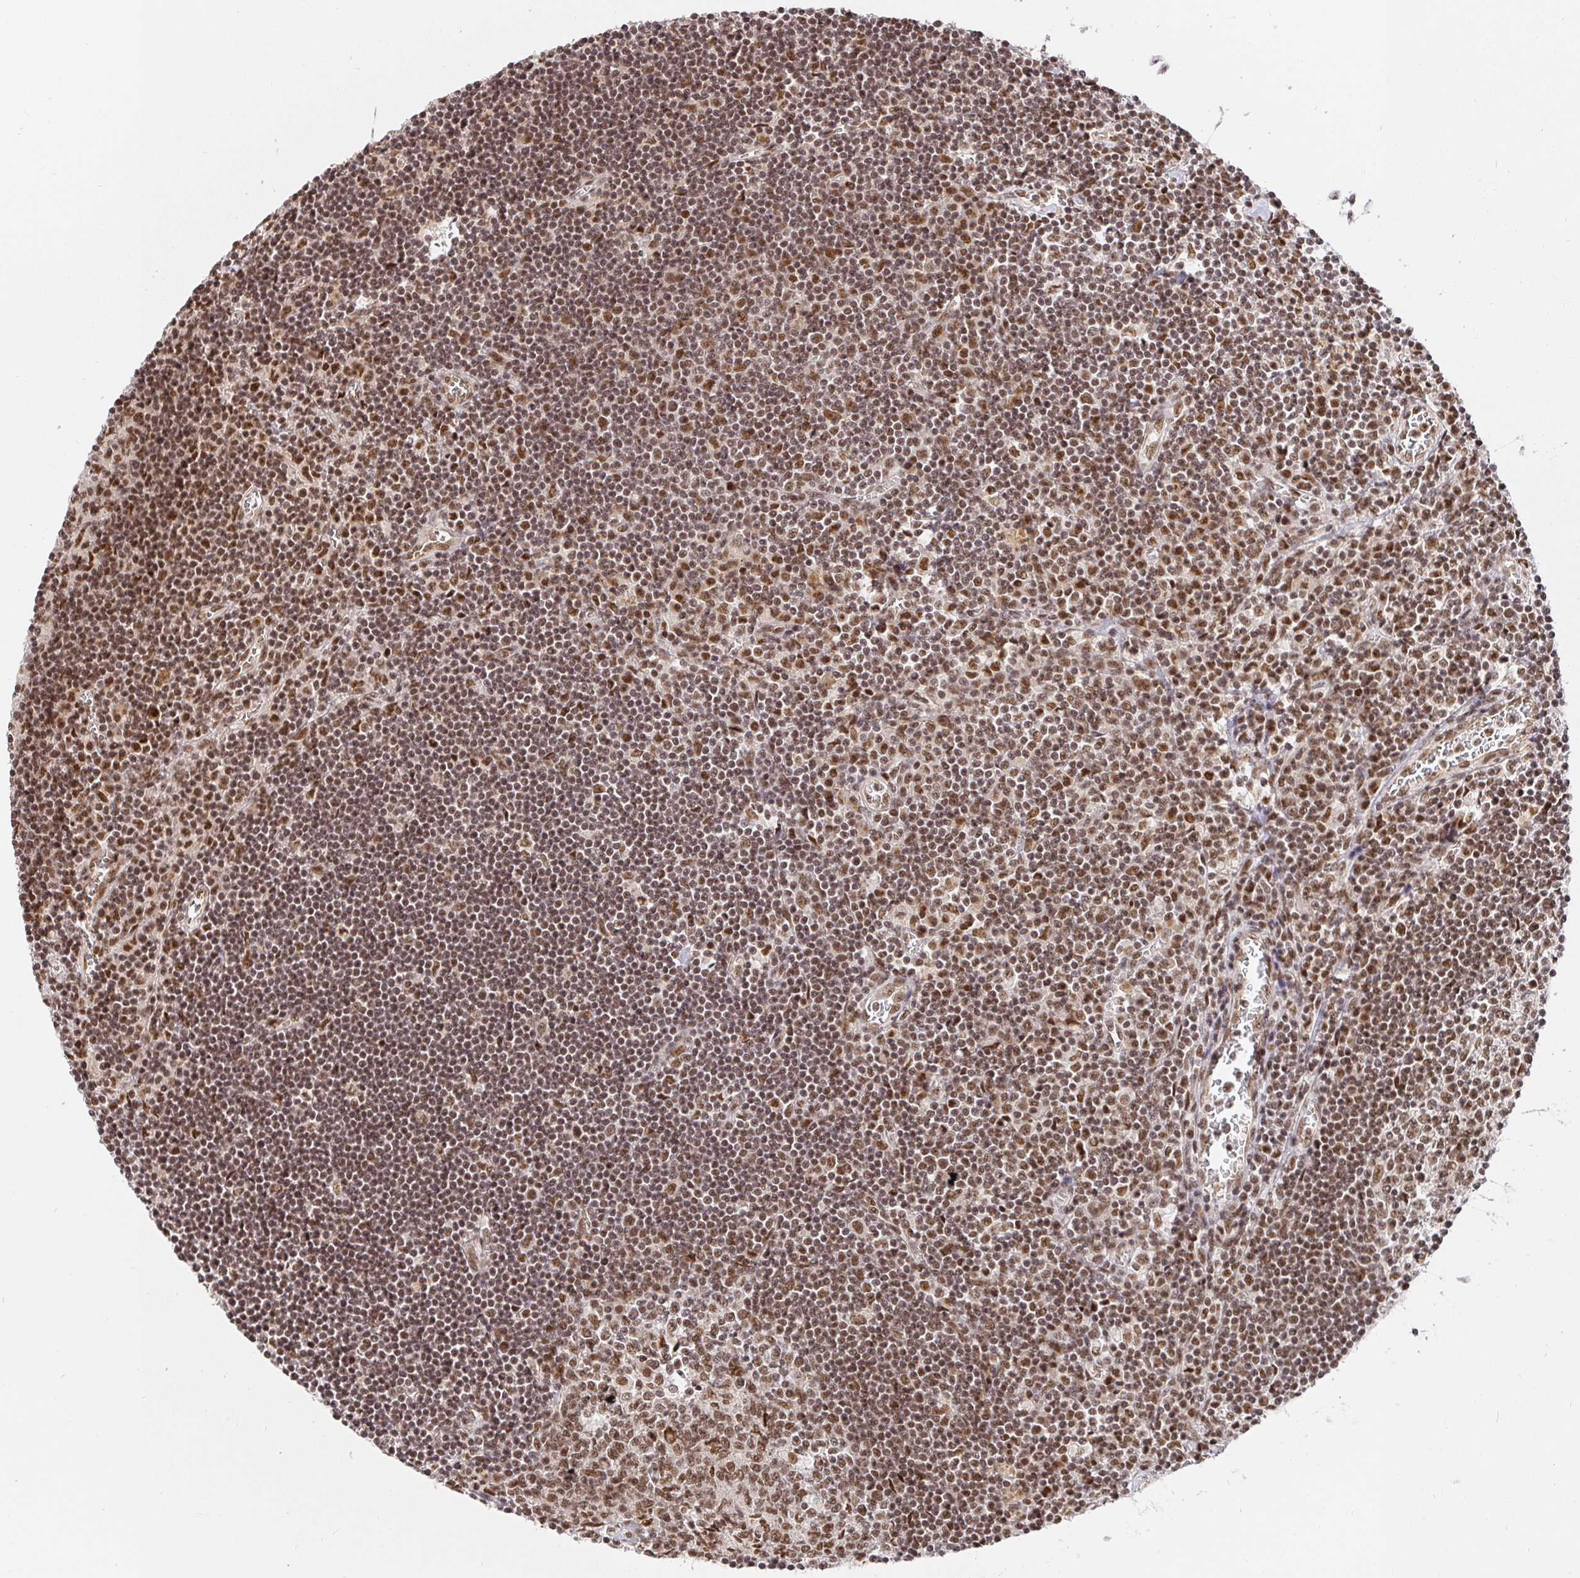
{"staining": {"intensity": "moderate", "quantity": ">75%", "location": "nuclear"}, "tissue": "lymph node", "cell_type": "Germinal center cells", "image_type": "normal", "snomed": [{"axis": "morphology", "description": "Normal tissue, NOS"}, {"axis": "topography", "description": "Lymph node"}], "caption": "Immunohistochemical staining of normal human lymph node demonstrates medium levels of moderate nuclear staining in about >75% of germinal center cells.", "gene": "USF1", "patient": {"sex": "male", "age": 67}}